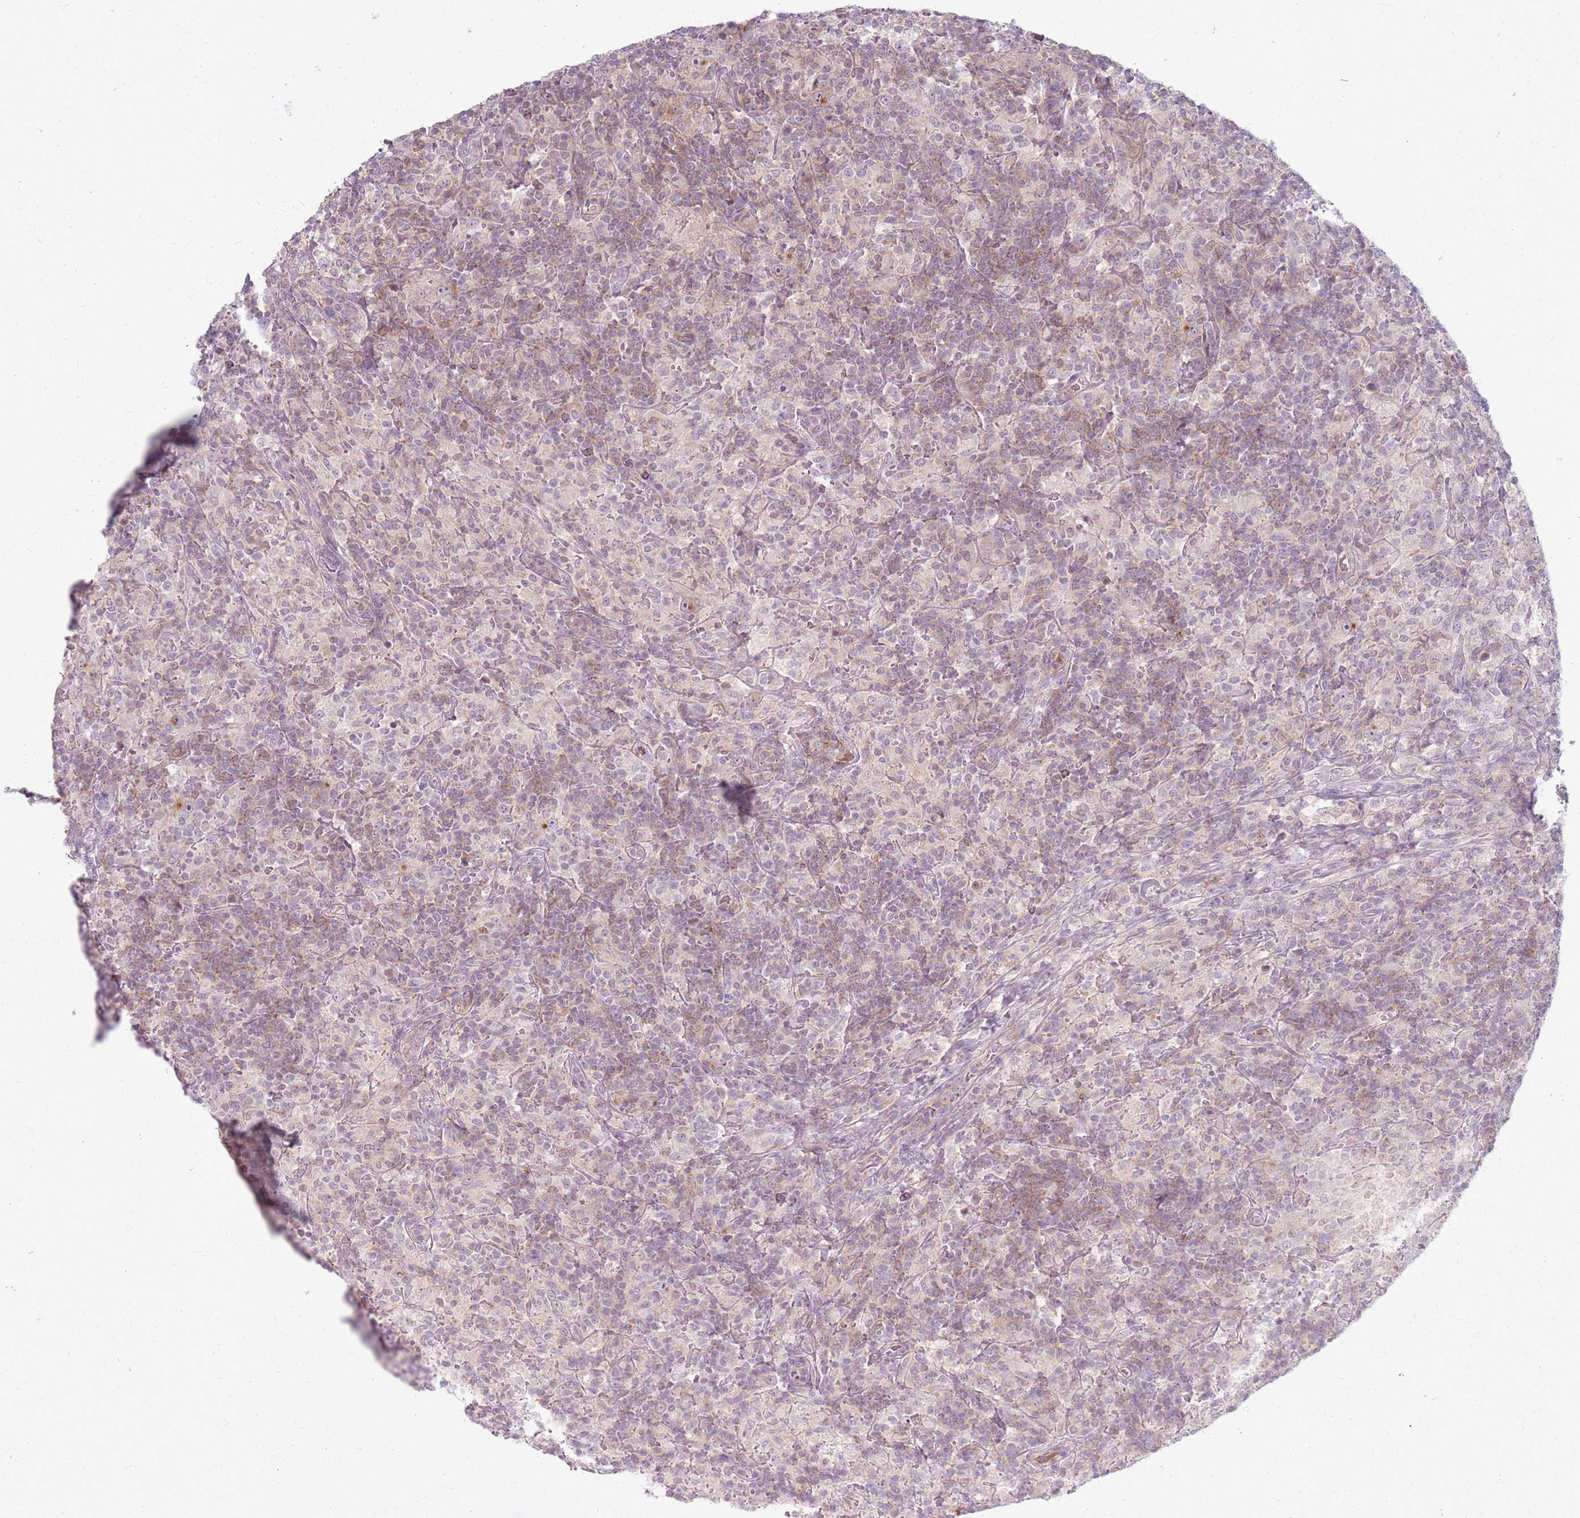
{"staining": {"intensity": "weak", "quantity": "<25%", "location": "cytoplasmic/membranous"}, "tissue": "lymphoma", "cell_type": "Tumor cells", "image_type": "cancer", "snomed": [{"axis": "morphology", "description": "Hodgkin's disease, NOS"}, {"axis": "topography", "description": "Lymph node"}], "caption": "Immunohistochemistry (IHC) image of lymphoma stained for a protein (brown), which displays no staining in tumor cells.", "gene": "ZDHHC2", "patient": {"sex": "male", "age": 70}}